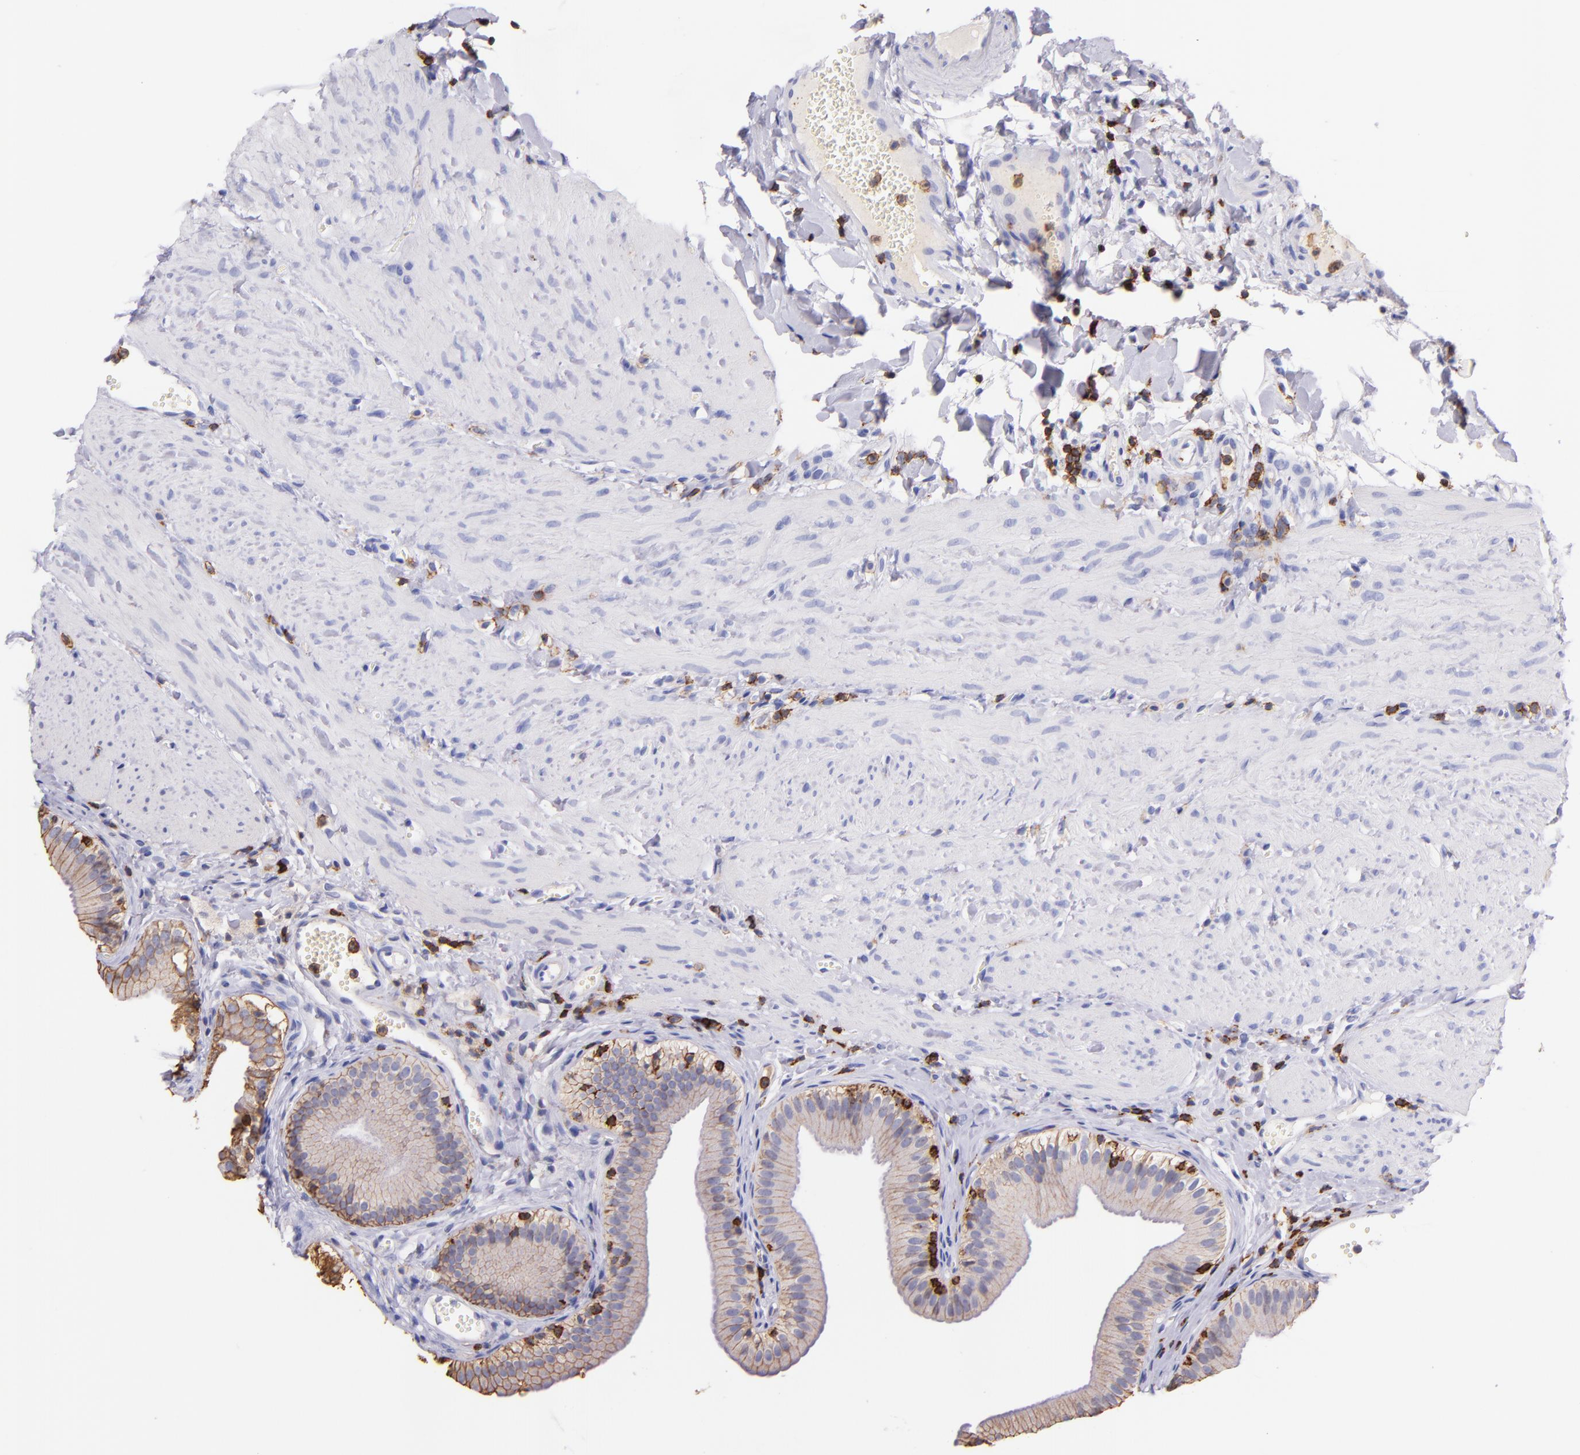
{"staining": {"intensity": "weak", "quantity": "25%-75%", "location": "cytoplasmic/membranous"}, "tissue": "gallbladder", "cell_type": "Glandular cells", "image_type": "normal", "snomed": [{"axis": "morphology", "description": "Normal tissue, NOS"}, {"axis": "topography", "description": "Gallbladder"}], "caption": "Immunohistochemistry staining of benign gallbladder, which displays low levels of weak cytoplasmic/membranous staining in about 25%-75% of glandular cells indicating weak cytoplasmic/membranous protein staining. The staining was performed using DAB (brown) for protein detection and nuclei were counterstained in hematoxylin (blue).", "gene": "SPN", "patient": {"sex": "female", "age": 24}}